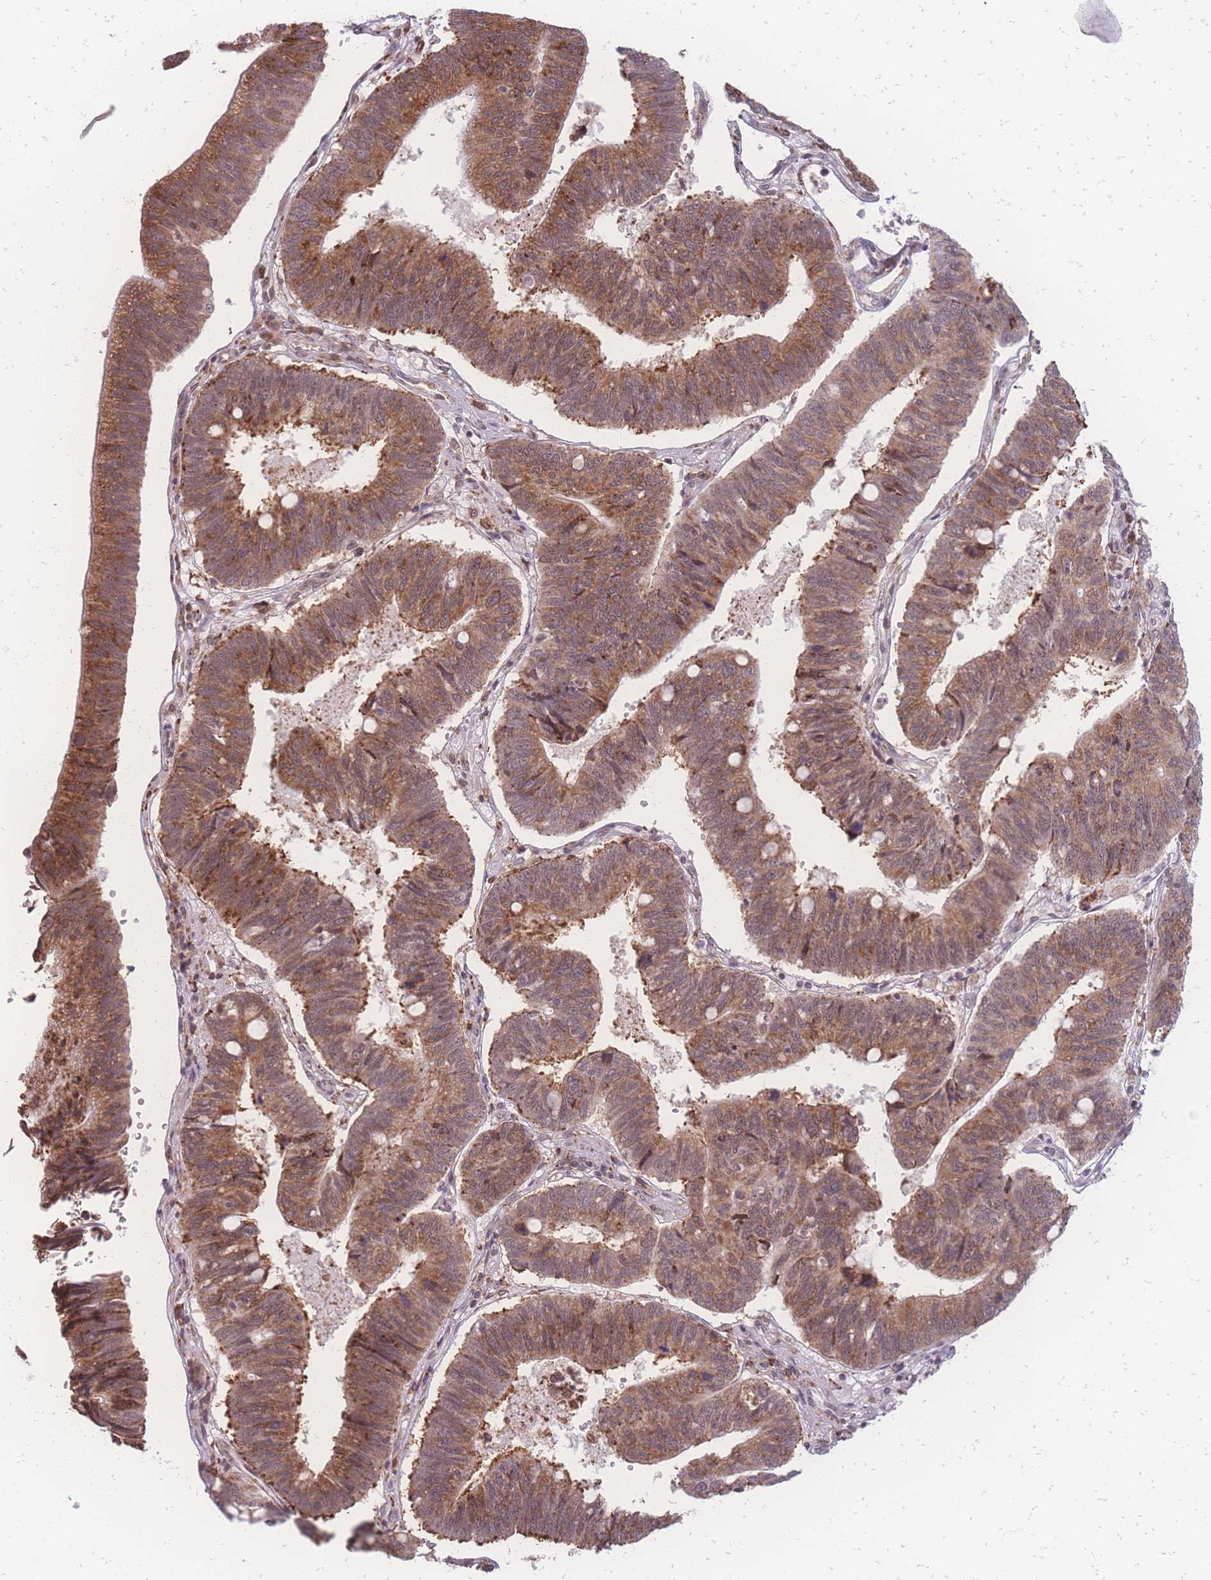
{"staining": {"intensity": "moderate", "quantity": ">75%", "location": "cytoplasmic/membranous,nuclear"}, "tissue": "stomach cancer", "cell_type": "Tumor cells", "image_type": "cancer", "snomed": [{"axis": "morphology", "description": "Adenocarcinoma, NOS"}, {"axis": "topography", "description": "Stomach"}], "caption": "Immunohistochemistry (IHC) photomicrograph of neoplastic tissue: stomach cancer (adenocarcinoma) stained using immunohistochemistry (IHC) exhibits medium levels of moderate protein expression localized specifically in the cytoplasmic/membranous and nuclear of tumor cells, appearing as a cytoplasmic/membranous and nuclear brown color.", "gene": "ZC3H13", "patient": {"sex": "male", "age": 59}}